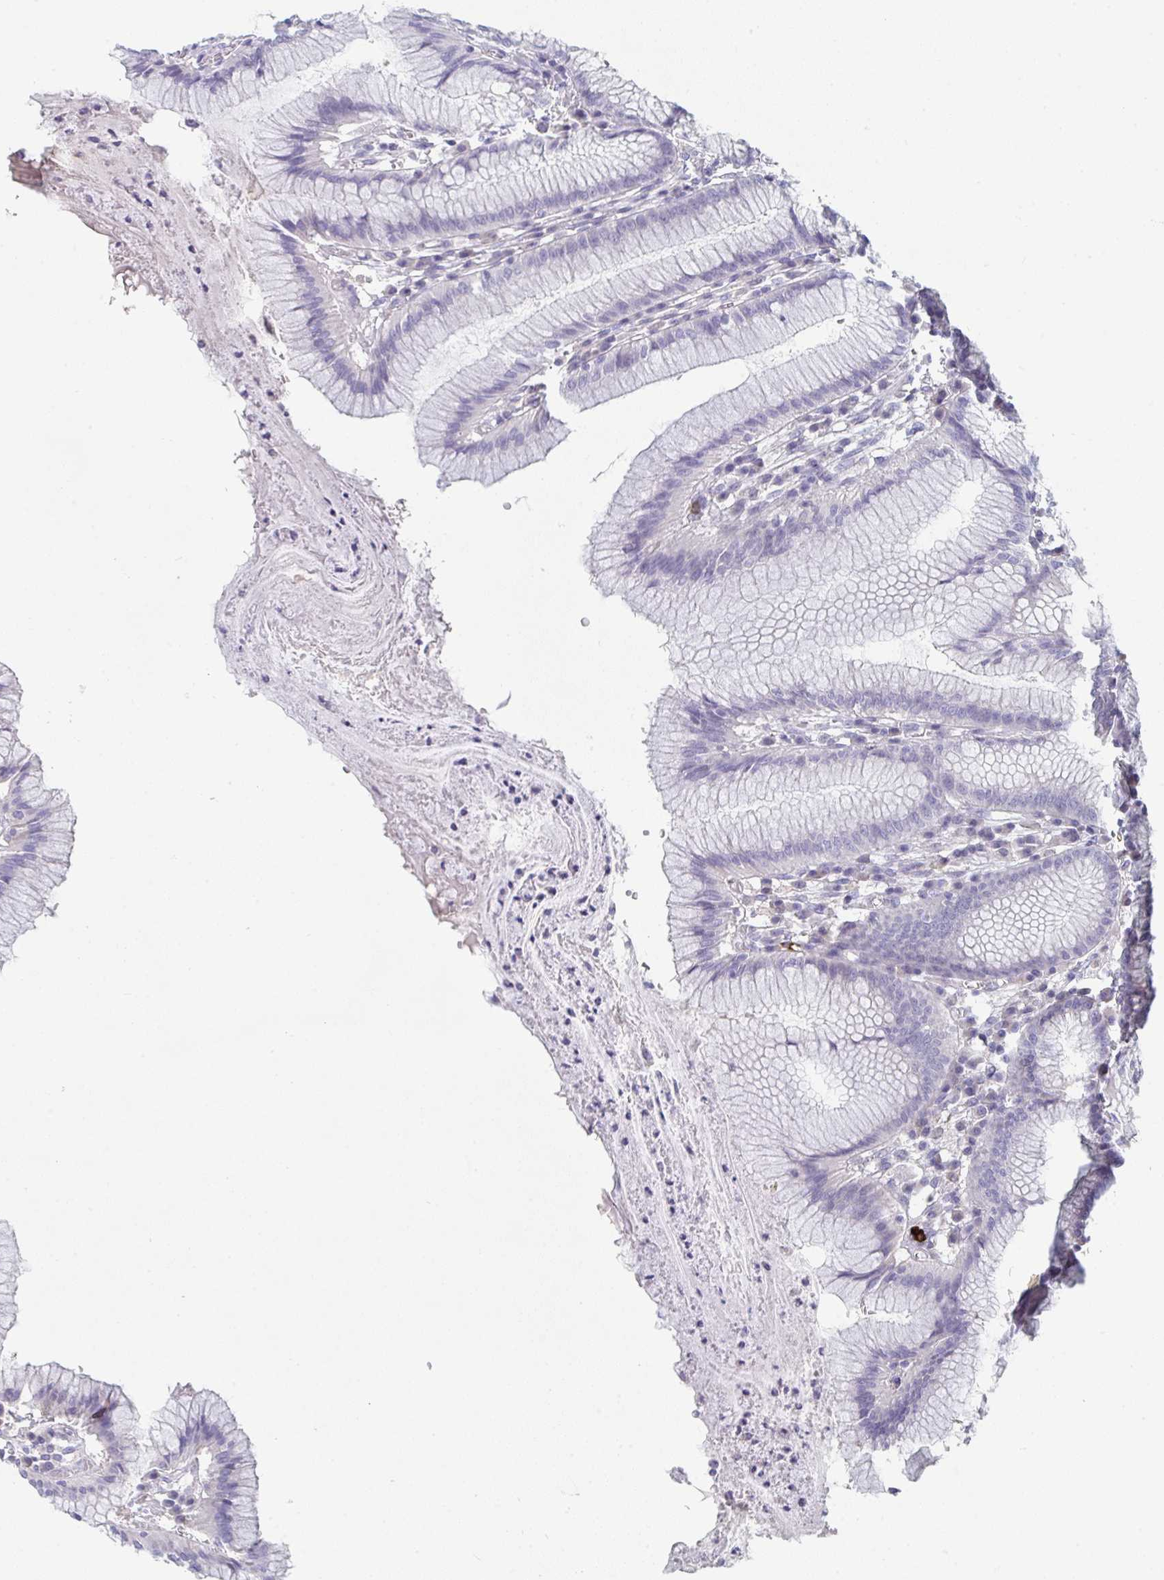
{"staining": {"intensity": "negative", "quantity": "none", "location": "none"}, "tissue": "stomach", "cell_type": "Glandular cells", "image_type": "normal", "snomed": [{"axis": "morphology", "description": "Normal tissue, NOS"}, {"axis": "topography", "description": "Stomach"}], "caption": "This is an immunohistochemistry (IHC) photomicrograph of normal human stomach. There is no positivity in glandular cells.", "gene": "HGFAC", "patient": {"sex": "male", "age": 55}}